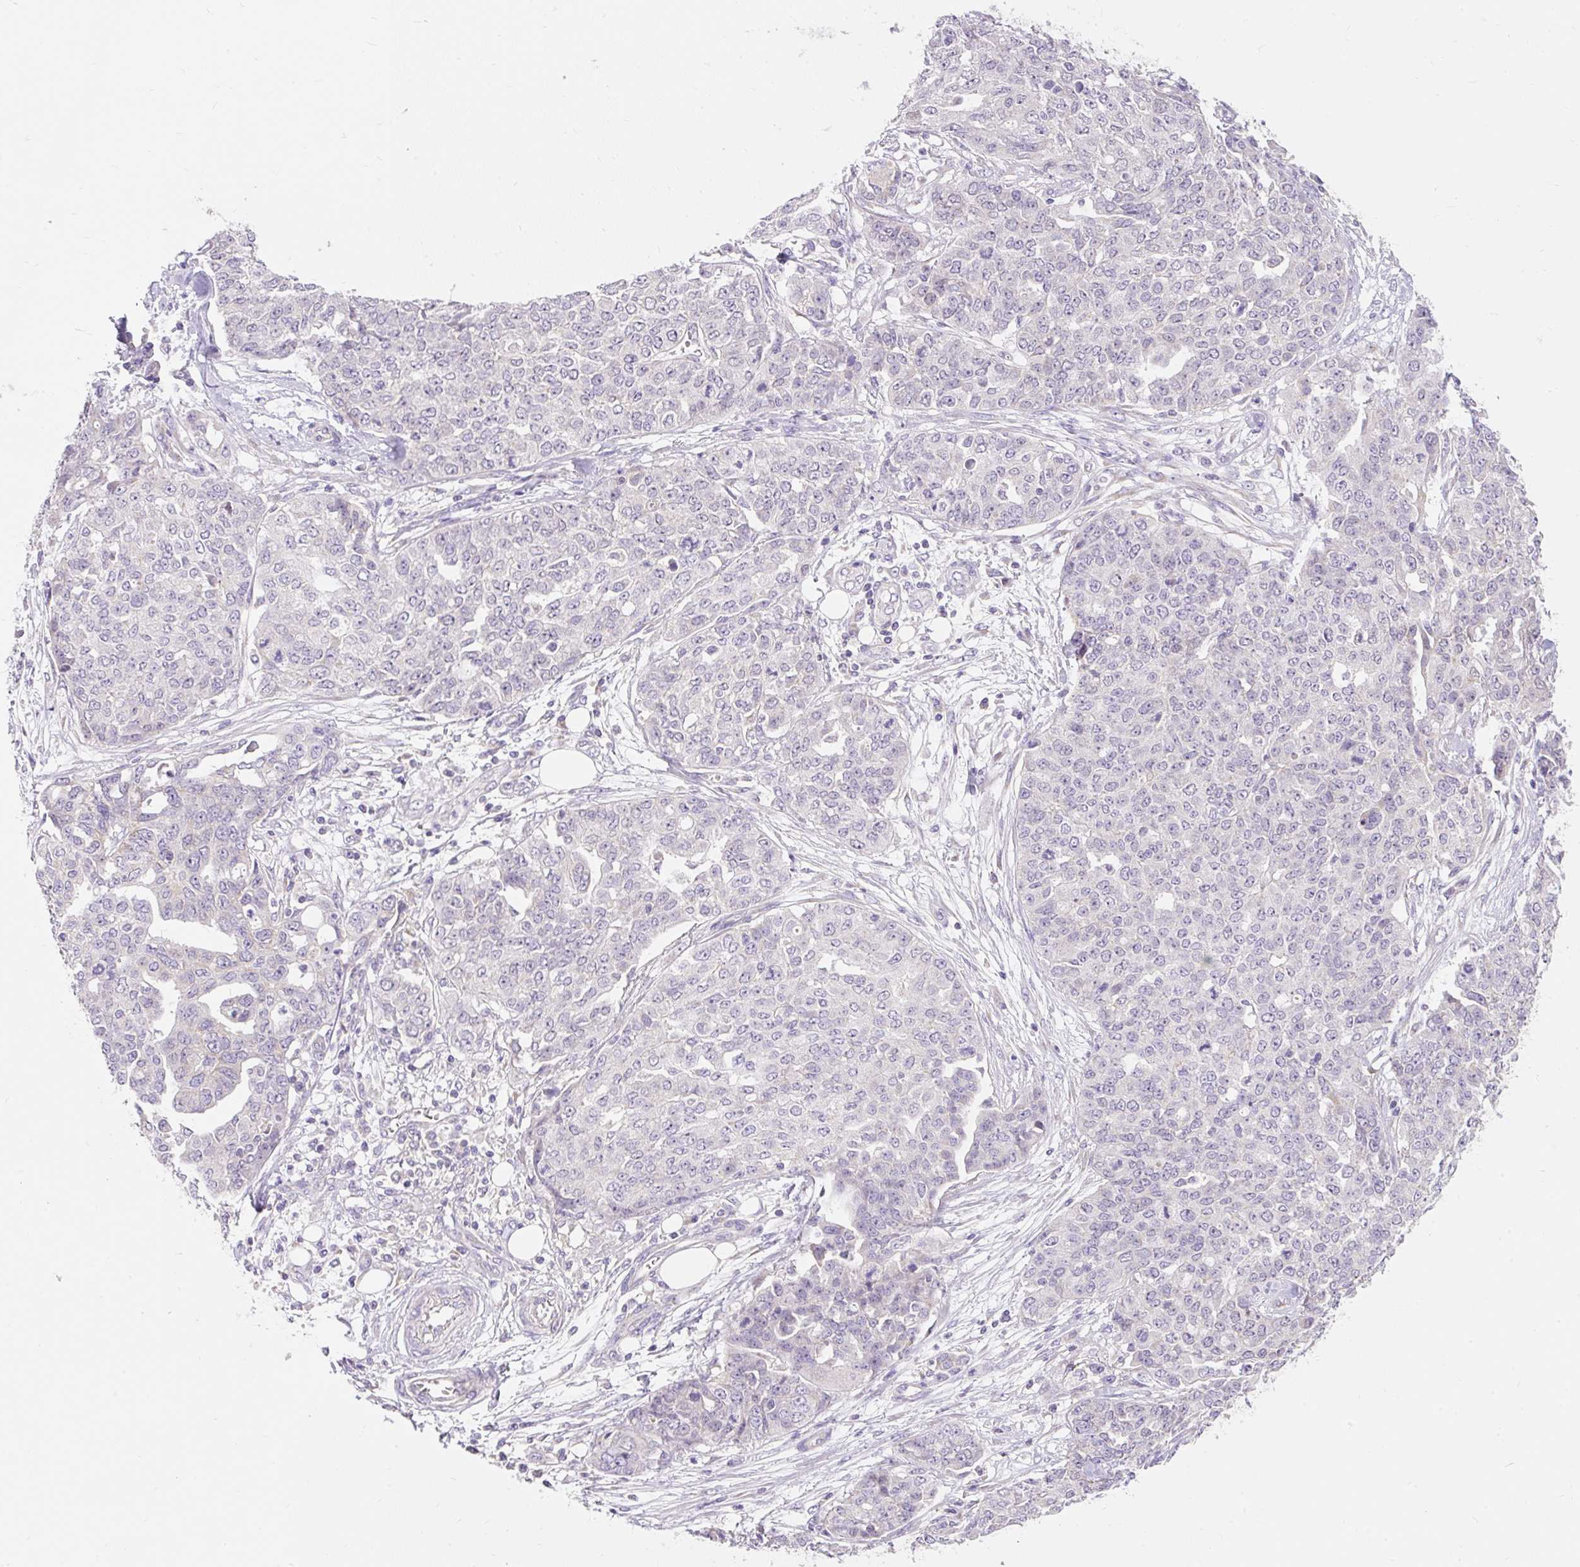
{"staining": {"intensity": "negative", "quantity": "none", "location": "none"}, "tissue": "ovarian cancer", "cell_type": "Tumor cells", "image_type": "cancer", "snomed": [{"axis": "morphology", "description": "Cystadenocarcinoma, serous, NOS"}, {"axis": "topography", "description": "Soft tissue"}, {"axis": "topography", "description": "Ovary"}], "caption": "The immunohistochemistry image has no significant positivity in tumor cells of ovarian cancer tissue.", "gene": "PMAIP1", "patient": {"sex": "female", "age": 57}}